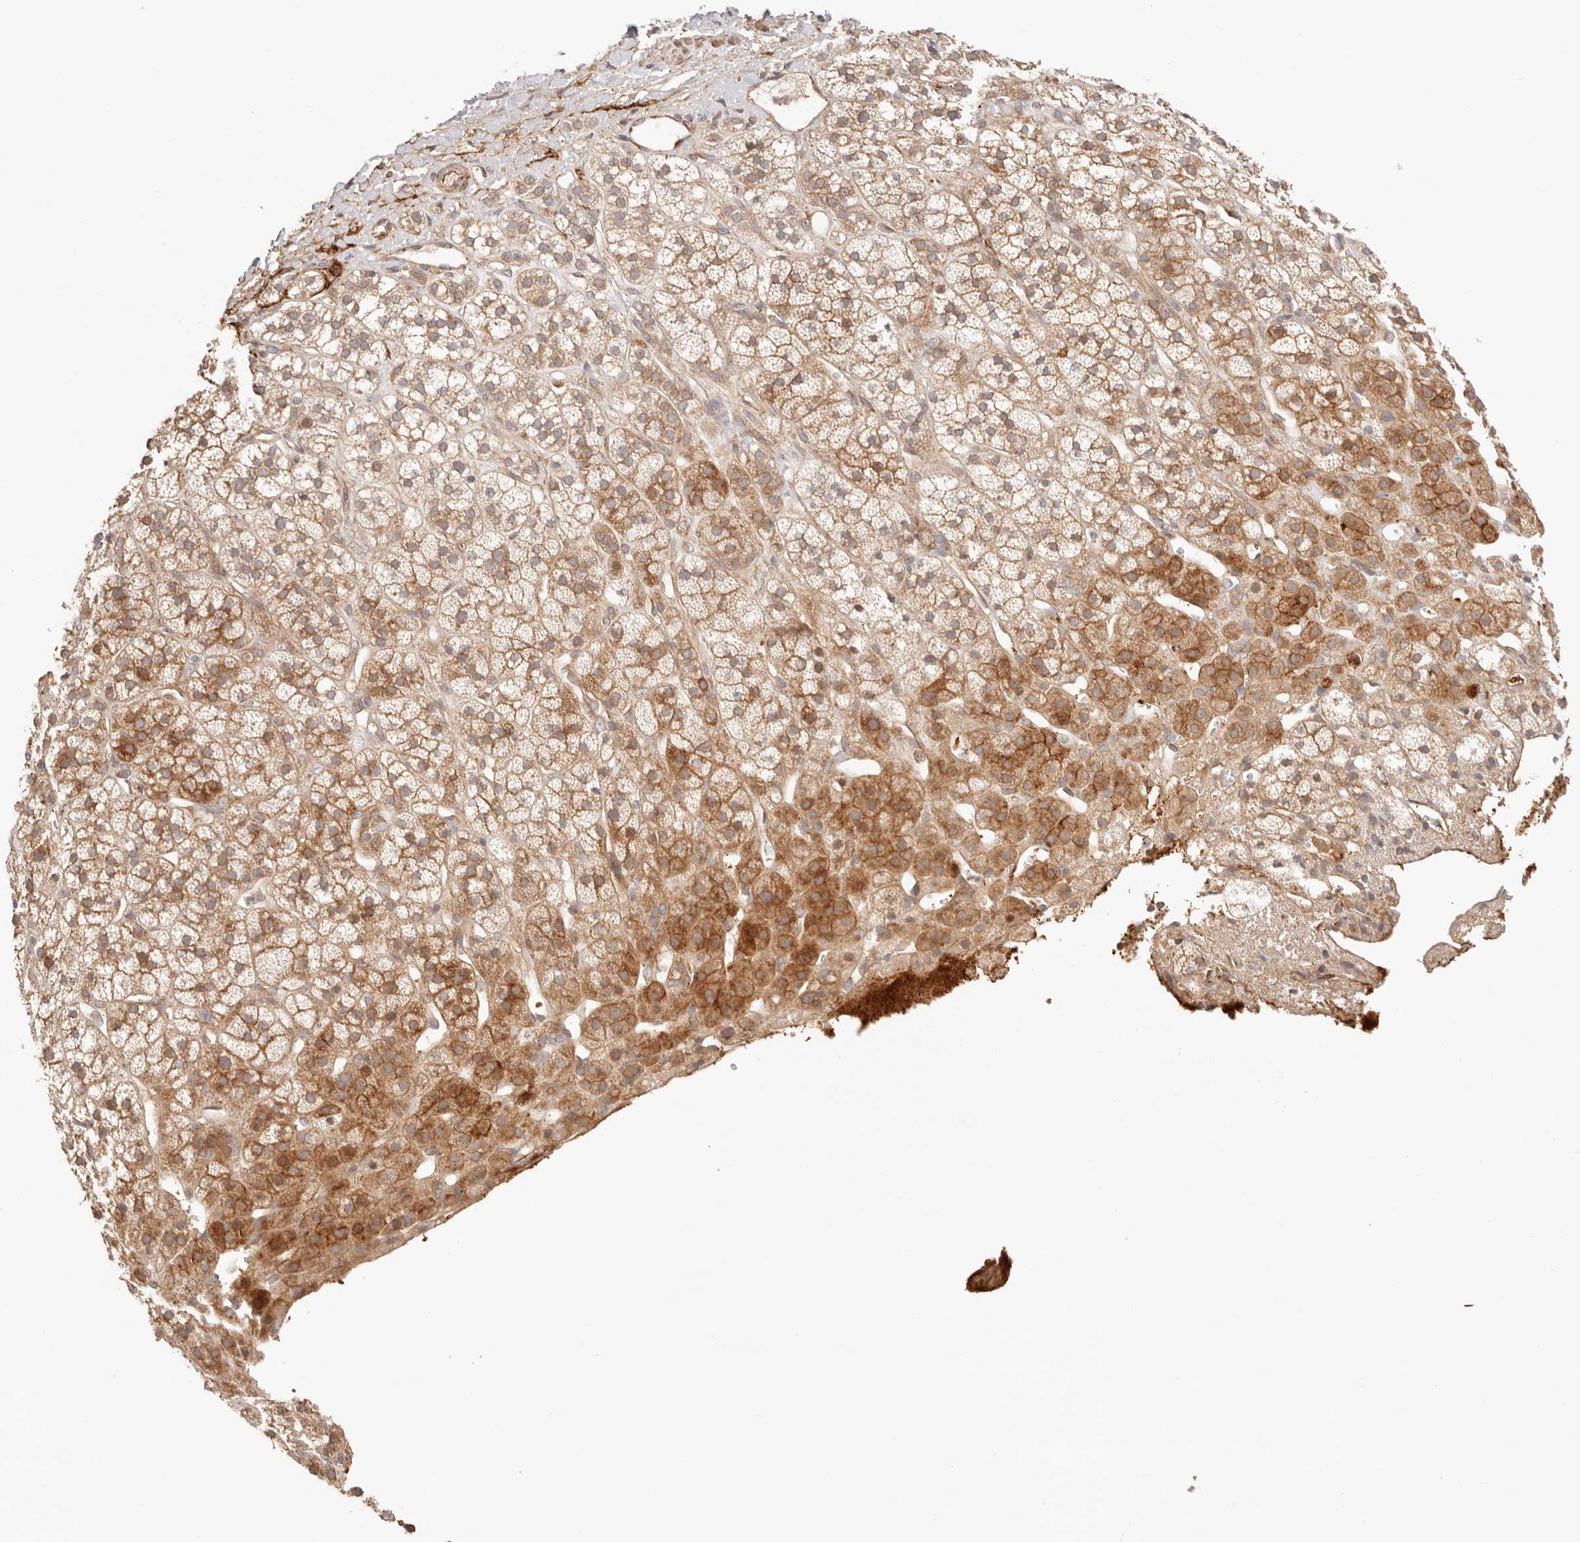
{"staining": {"intensity": "moderate", "quantity": ">75%", "location": "cytoplasmic/membranous"}, "tissue": "adrenal gland", "cell_type": "Glandular cells", "image_type": "normal", "snomed": [{"axis": "morphology", "description": "Normal tissue, NOS"}, {"axis": "topography", "description": "Adrenal gland"}], "caption": "Immunohistochemistry histopathology image of benign adrenal gland stained for a protein (brown), which displays medium levels of moderate cytoplasmic/membranous staining in about >75% of glandular cells.", "gene": "IL1R2", "patient": {"sex": "male", "age": 56}}